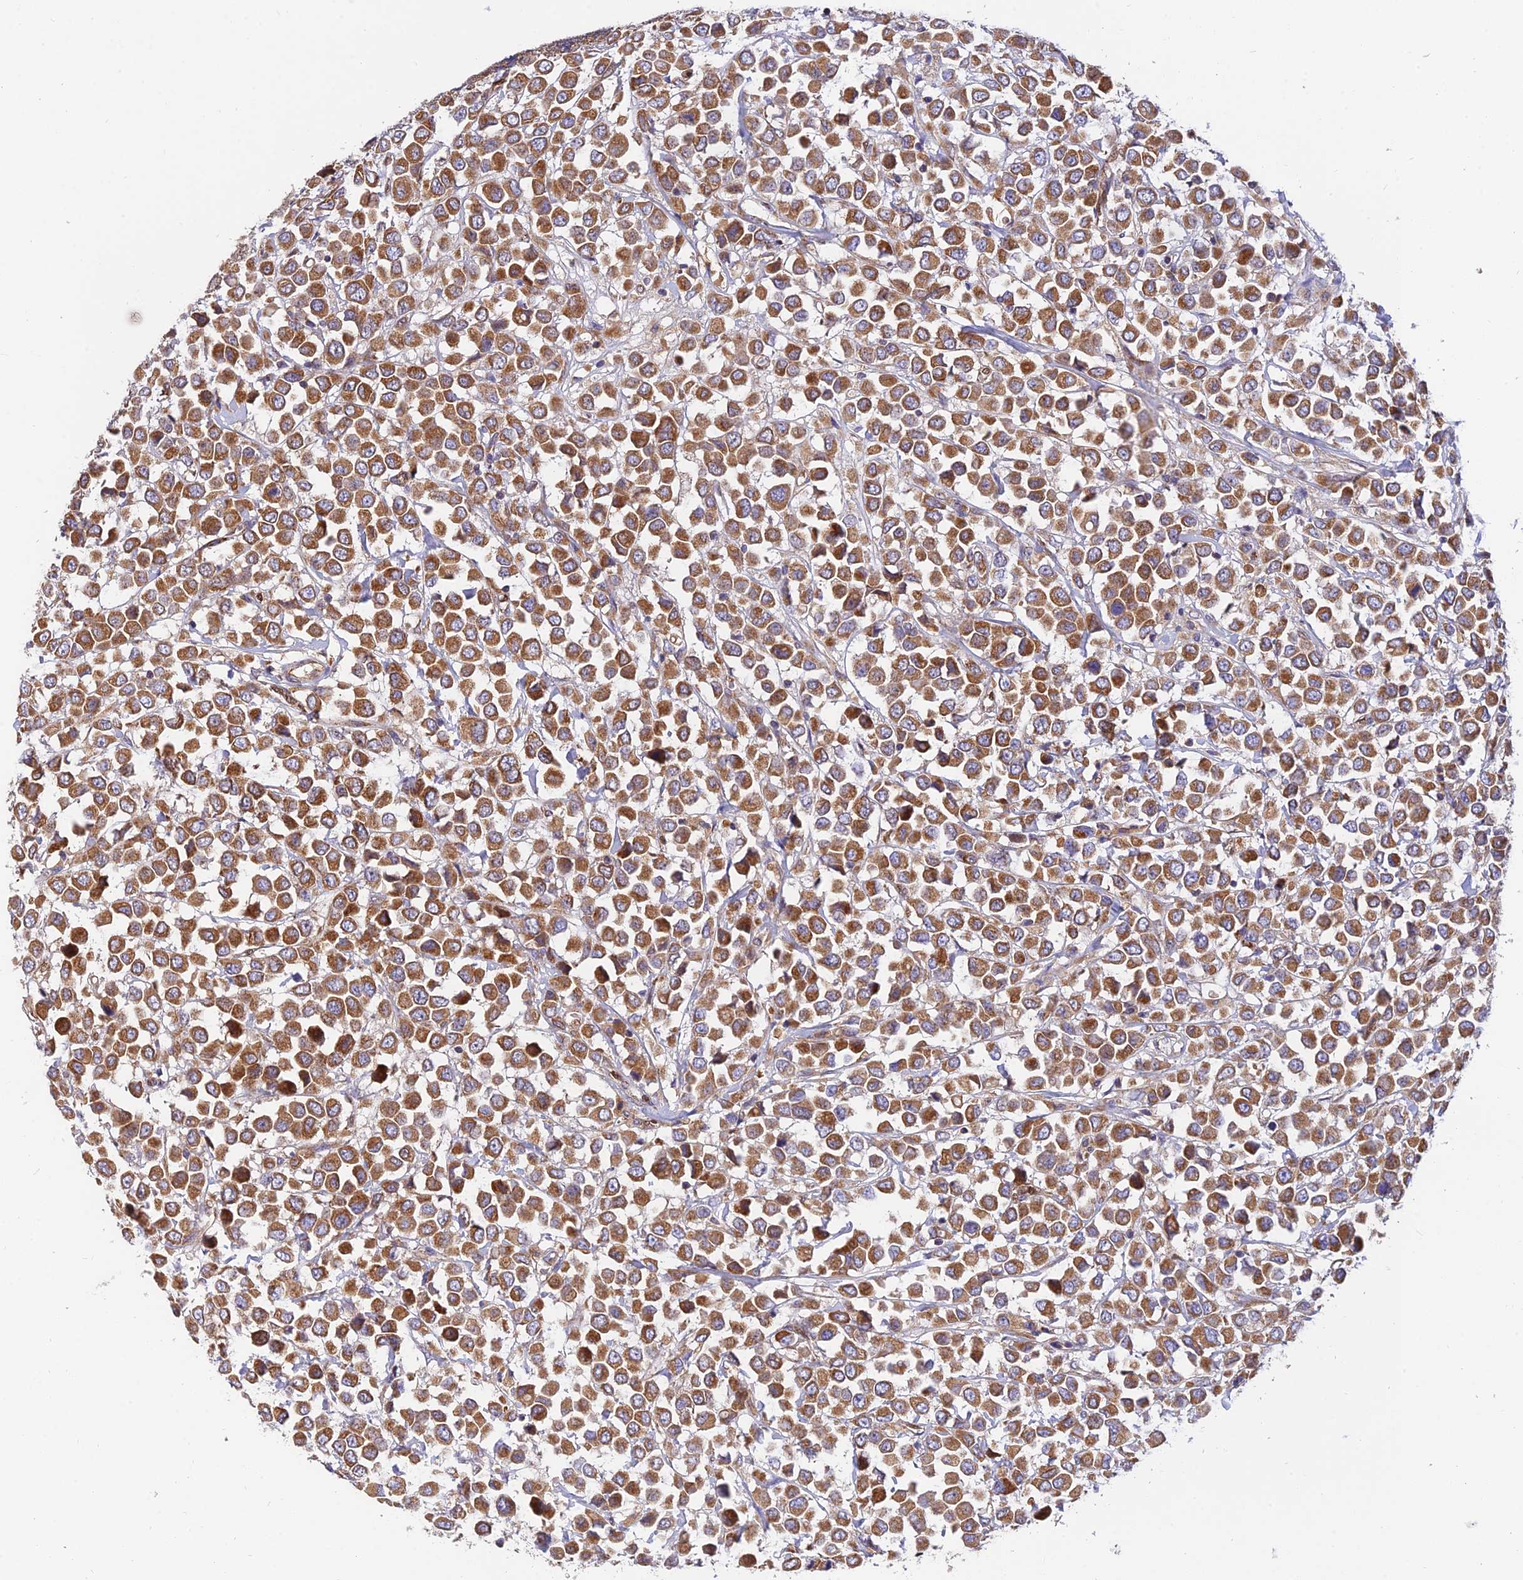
{"staining": {"intensity": "moderate", "quantity": ">75%", "location": "cytoplasmic/membranous"}, "tissue": "breast cancer", "cell_type": "Tumor cells", "image_type": "cancer", "snomed": [{"axis": "morphology", "description": "Duct carcinoma"}, {"axis": "topography", "description": "Breast"}], "caption": "High-power microscopy captured an immunohistochemistry (IHC) photomicrograph of breast intraductal carcinoma, revealing moderate cytoplasmic/membranous expression in approximately >75% of tumor cells.", "gene": "PODNL1", "patient": {"sex": "female", "age": 61}}